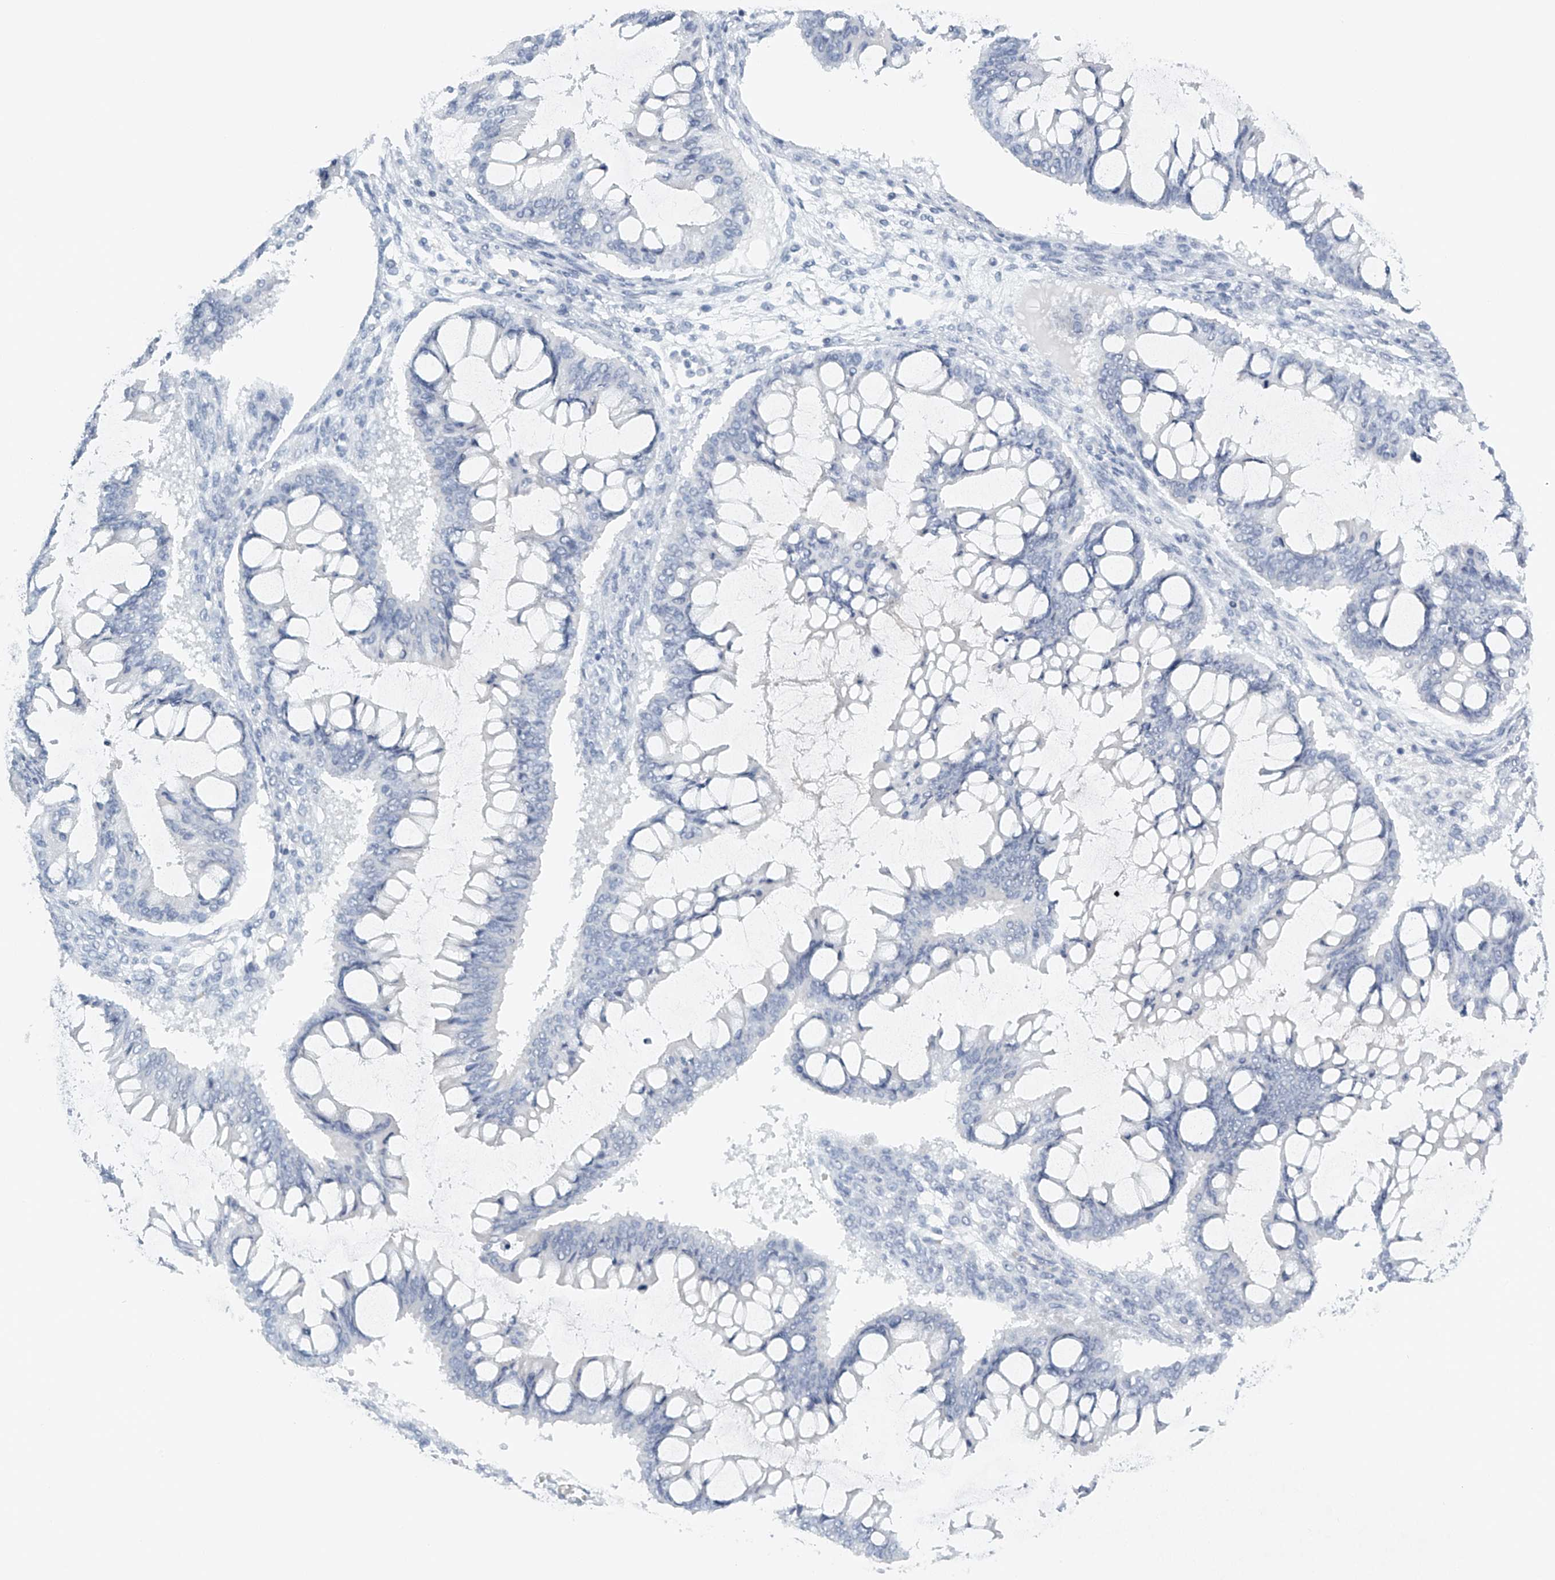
{"staining": {"intensity": "negative", "quantity": "none", "location": "none"}, "tissue": "ovarian cancer", "cell_type": "Tumor cells", "image_type": "cancer", "snomed": [{"axis": "morphology", "description": "Cystadenocarcinoma, mucinous, NOS"}, {"axis": "topography", "description": "Ovary"}], "caption": "A micrograph of human ovarian cancer is negative for staining in tumor cells.", "gene": "FAT2", "patient": {"sex": "female", "age": 73}}